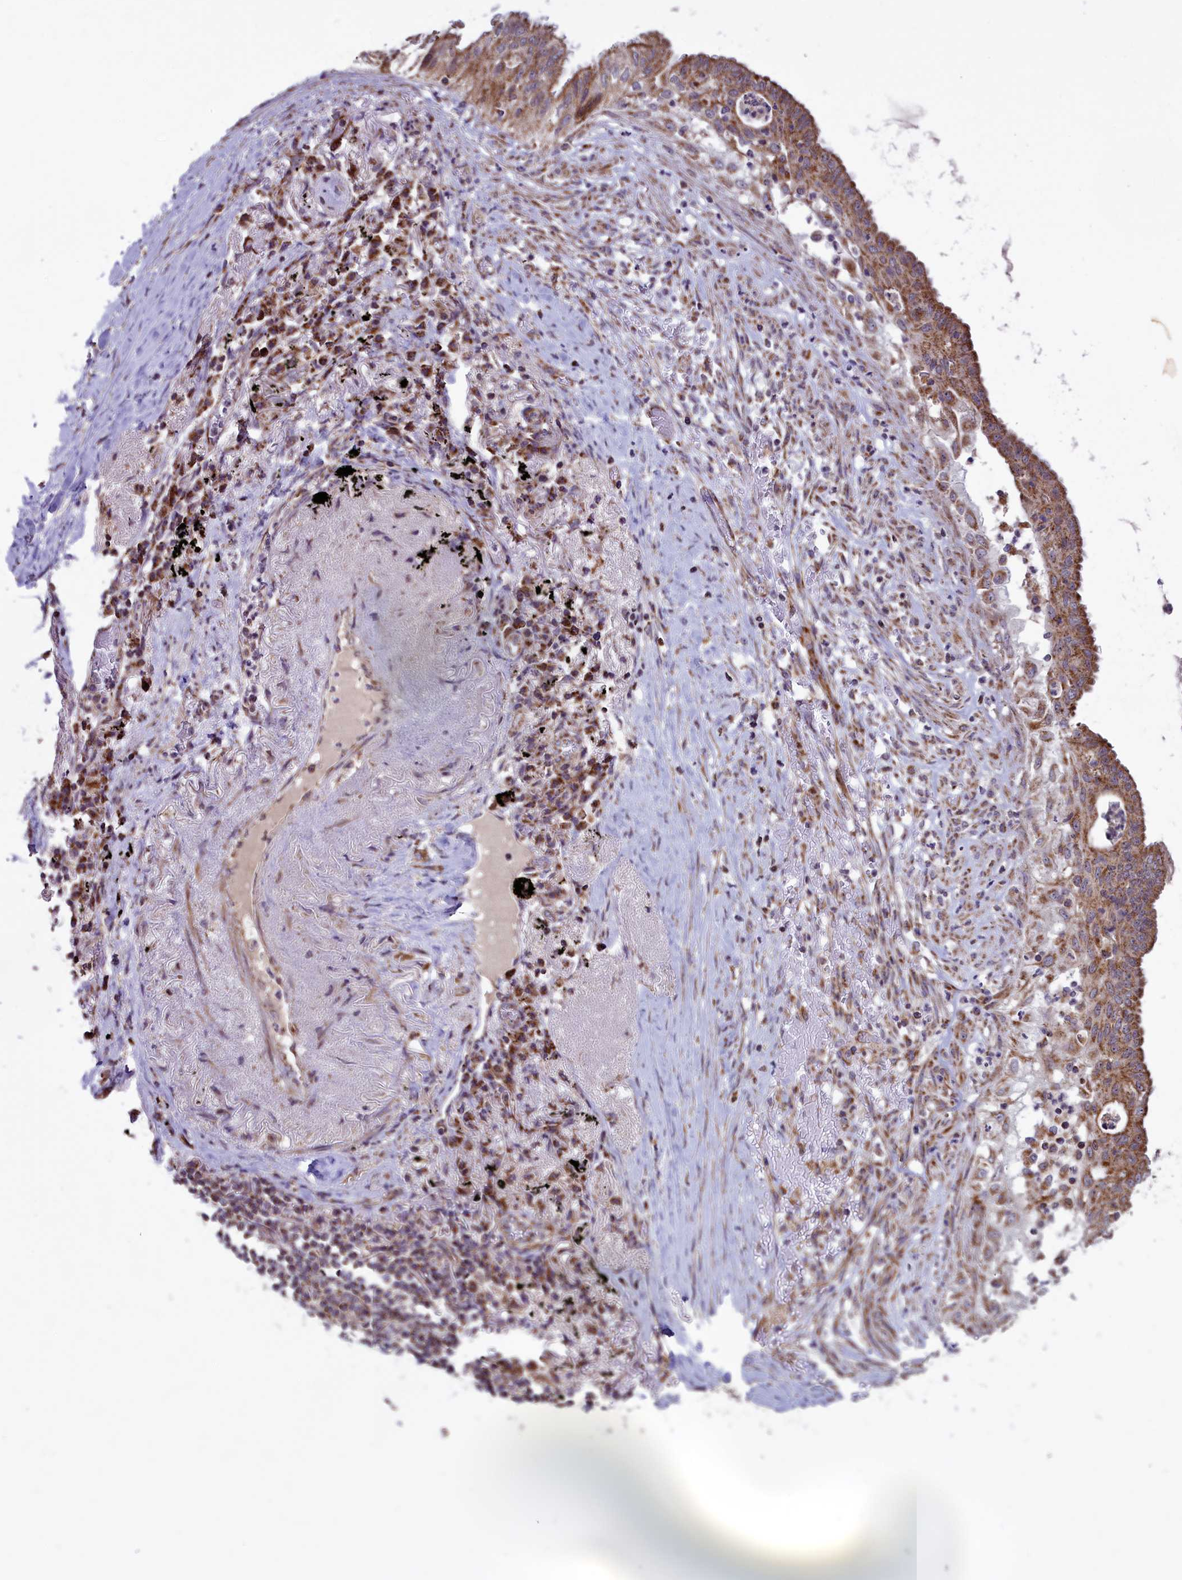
{"staining": {"intensity": "moderate", "quantity": ">75%", "location": "cytoplasmic/membranous"}, "tissue": "lung cancer", "cell_type": "Tumor cells", "image_type": "cancer", "snomed": [{"axis": "morphology", "description": "Adenocarcinoma, NOS"}, {"axis": "topography", "description": "Lung"}], "caption": "A micrograph of adenocarcinoma (lung) stained for a protein shows moderate cytoplasmic/membranous brown staining in tumor cells.", "gene": "GLRX5", "patient": {"sex": "female", "age": 70}}